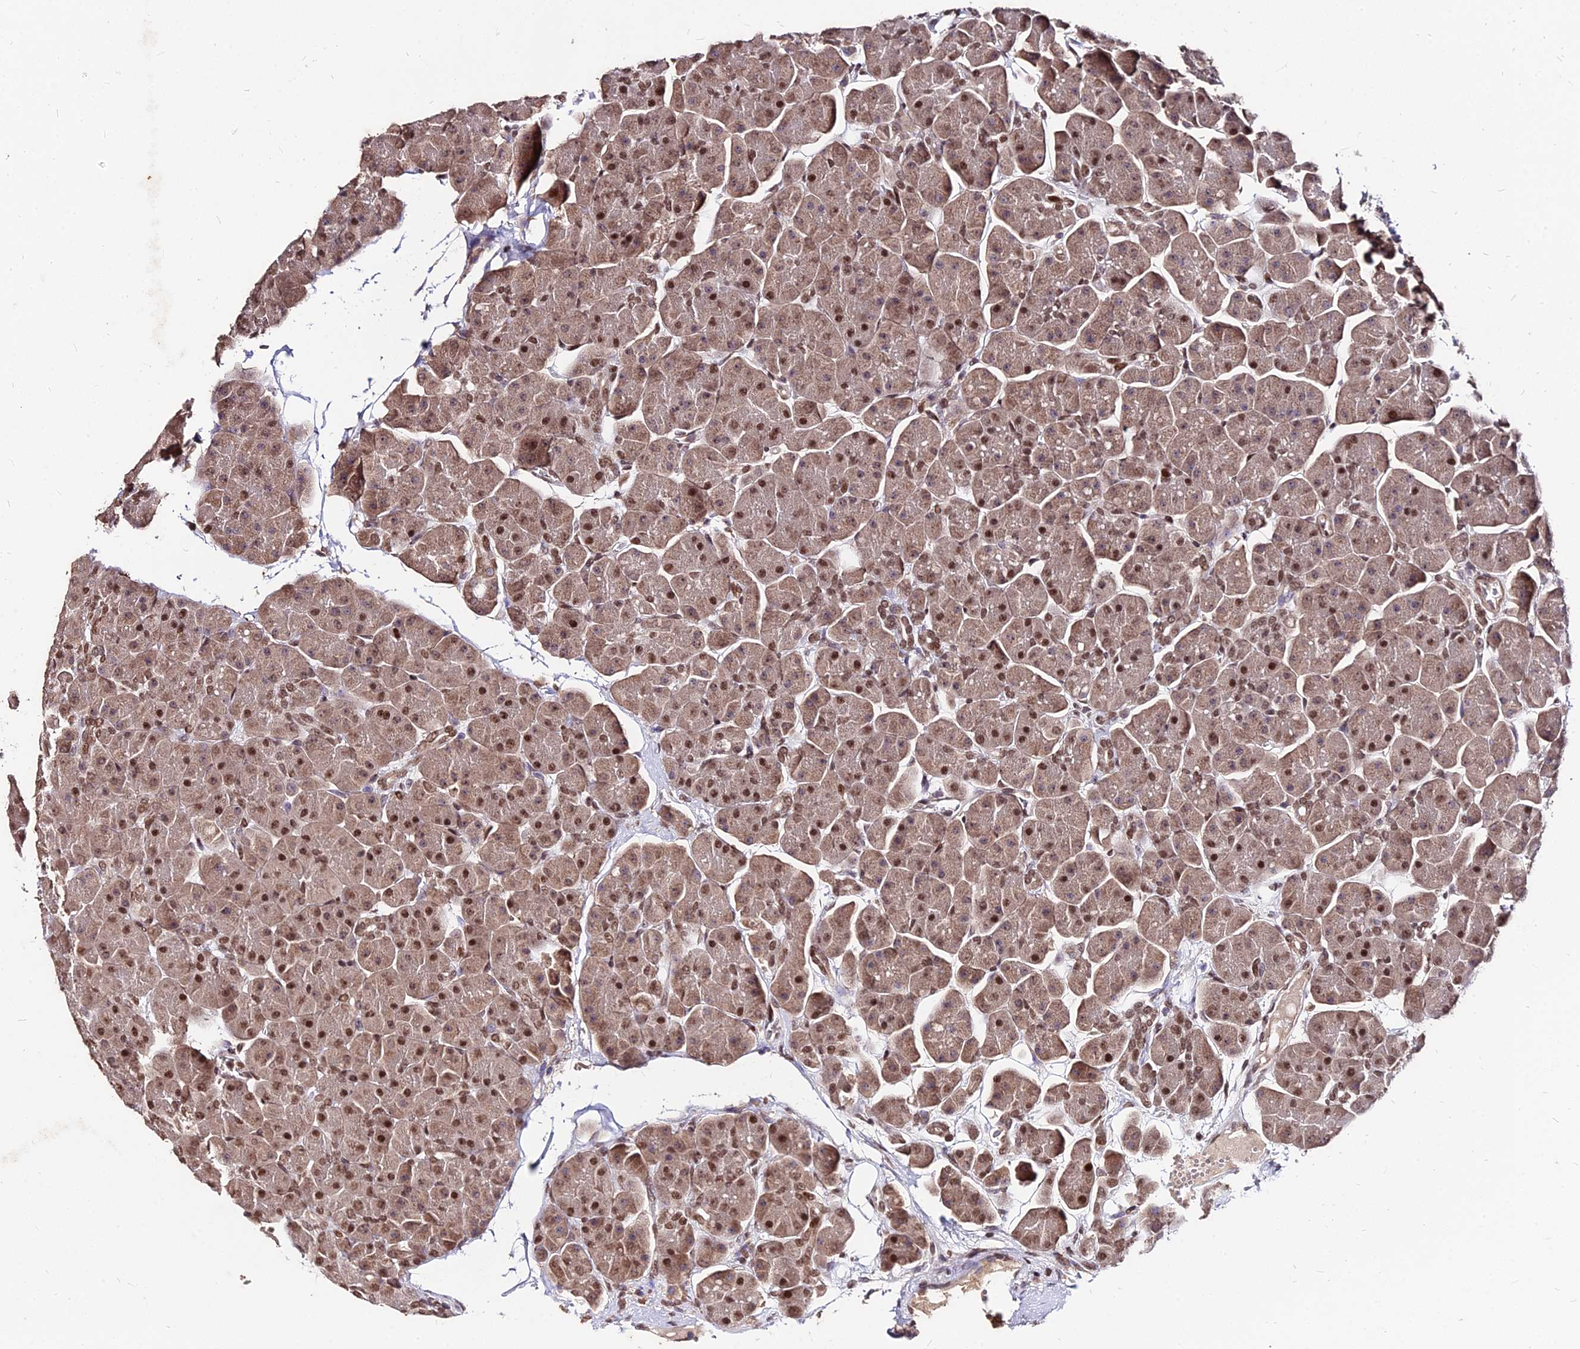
{"staining": {"intensity": "strong", "quantity": ">75%", "location": "cytoplasmic/membranous,nuclear"}, "tissue": "pancreas", "cell_type": "Exocrine glandular cells", "image_type": "normal", "snomed": [{"axis": "morphology", "description": "Normal tissue, NOS"}, {"axis": "topography", "description": "Pancreas"}], "caption": "Normal pancreas reveals strong cytoplasmic/membranous,nuclear positivity in about >75% of exocrine glandular cells (IHC, brightfield microscopy, high magnification)..", "gene": "ZBED4", "patient": {"sex": "male", "age": 66}}